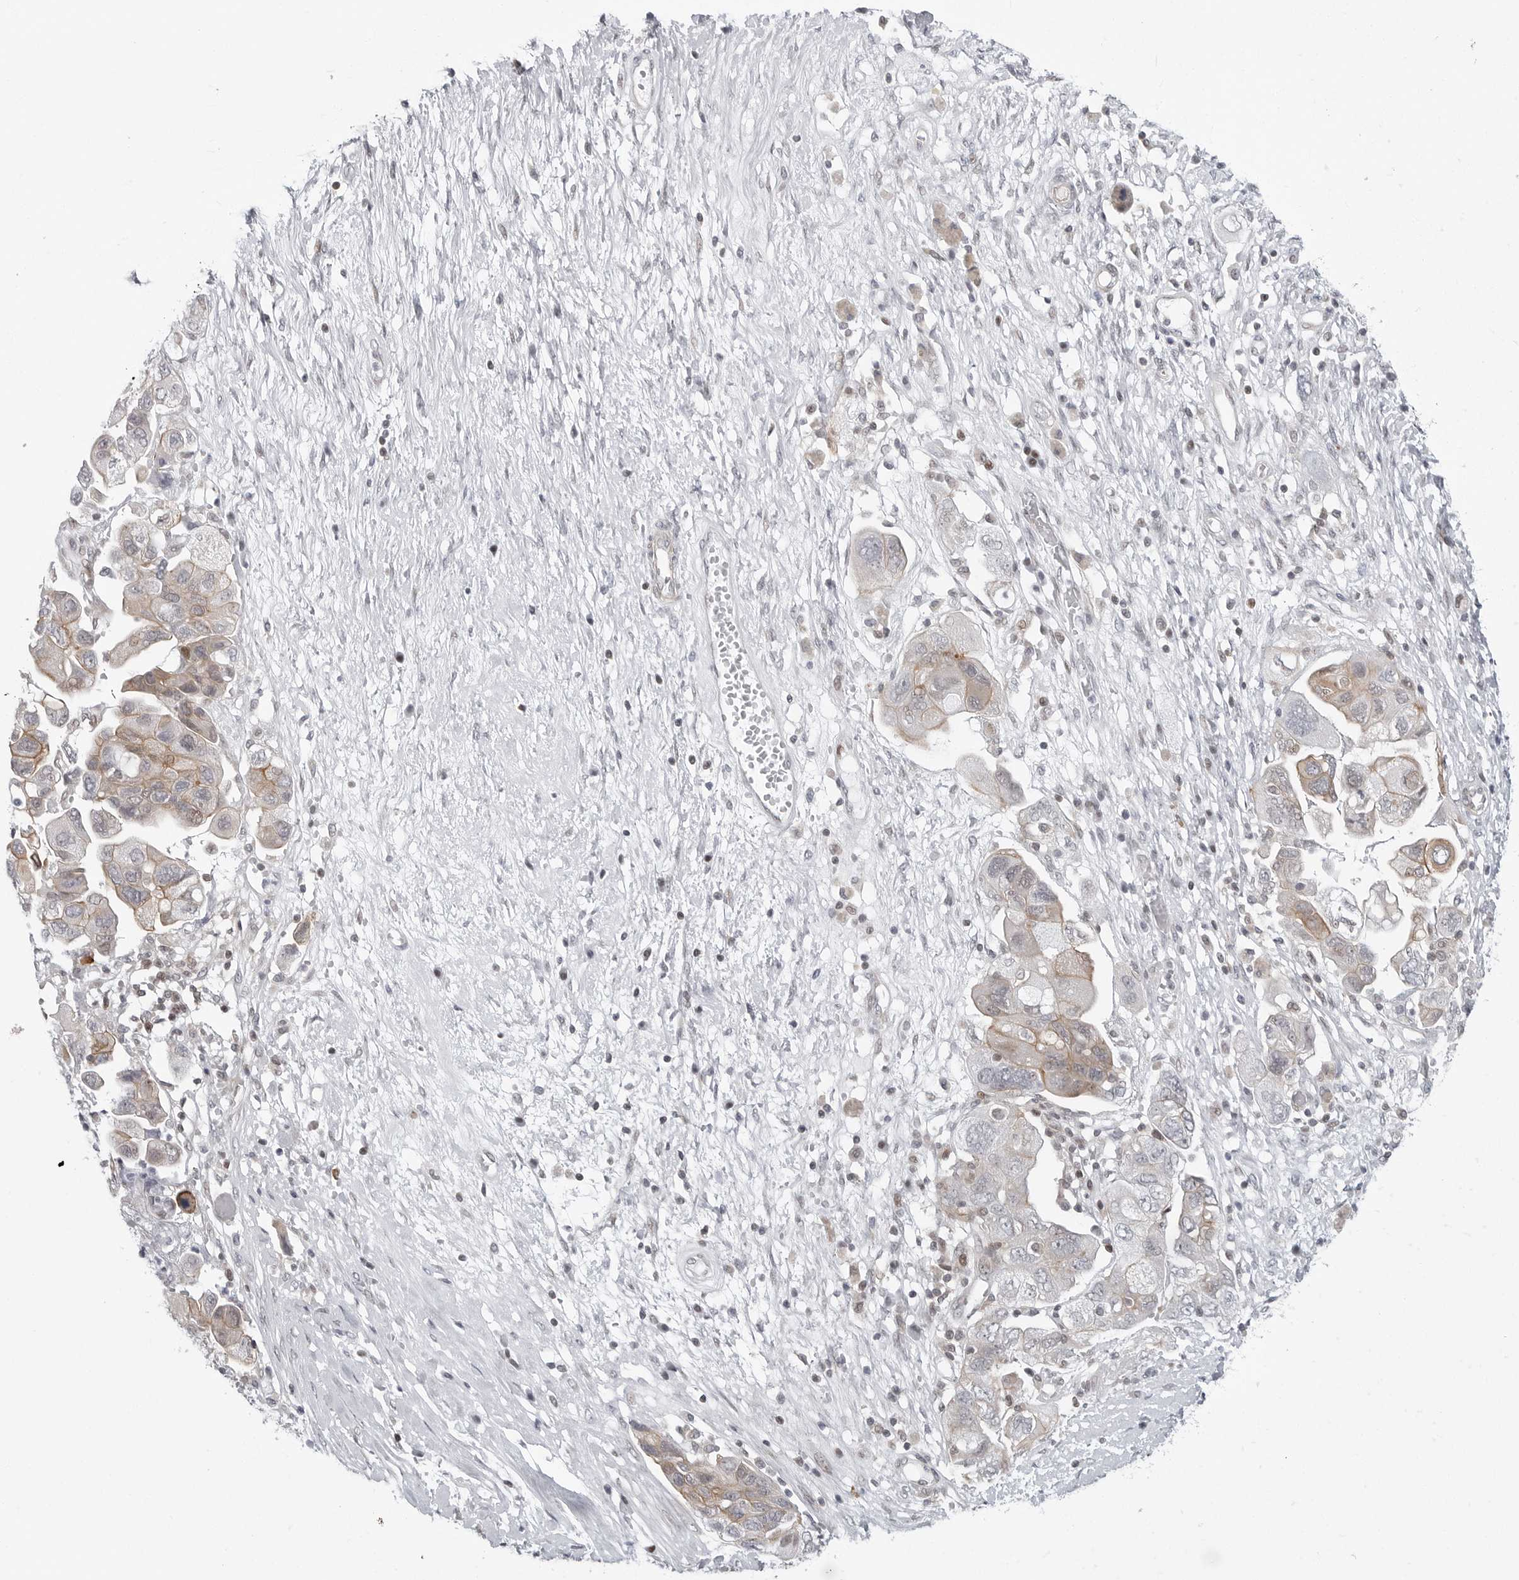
{"staining": {"intensity": "weak", "quantity": "25%-75%", "location": "cytoplasmic/membranous,nuclear"}, "tissue": "ovarian cancer", "cell_type": "Tumor cells", "image_type": "cancer", "snomed": [{"axis": "morphology", "description": "Carcinoma, NOS"}, {"axis": "morphology", "description": "Cystadenocarcinoma, serous, NOS"}, {"axis": "topography", "description": "Ovary"}], "caption": "Immunohistochemistry of ovarian cancer (serous cystadenocarcinoma) displays low levels of weak cytoplasmic/membranous and nuclear staining in about 25%-75% of tumor cells. The protein of interest is stained brown, and the nuclei are stained in blue (DAB (3,3'-diaminobenzidine) IHC with brightfield microscopy, high magnification).", "gene": "FAM135B", "patient": {"sex": "female", "age": 69}}